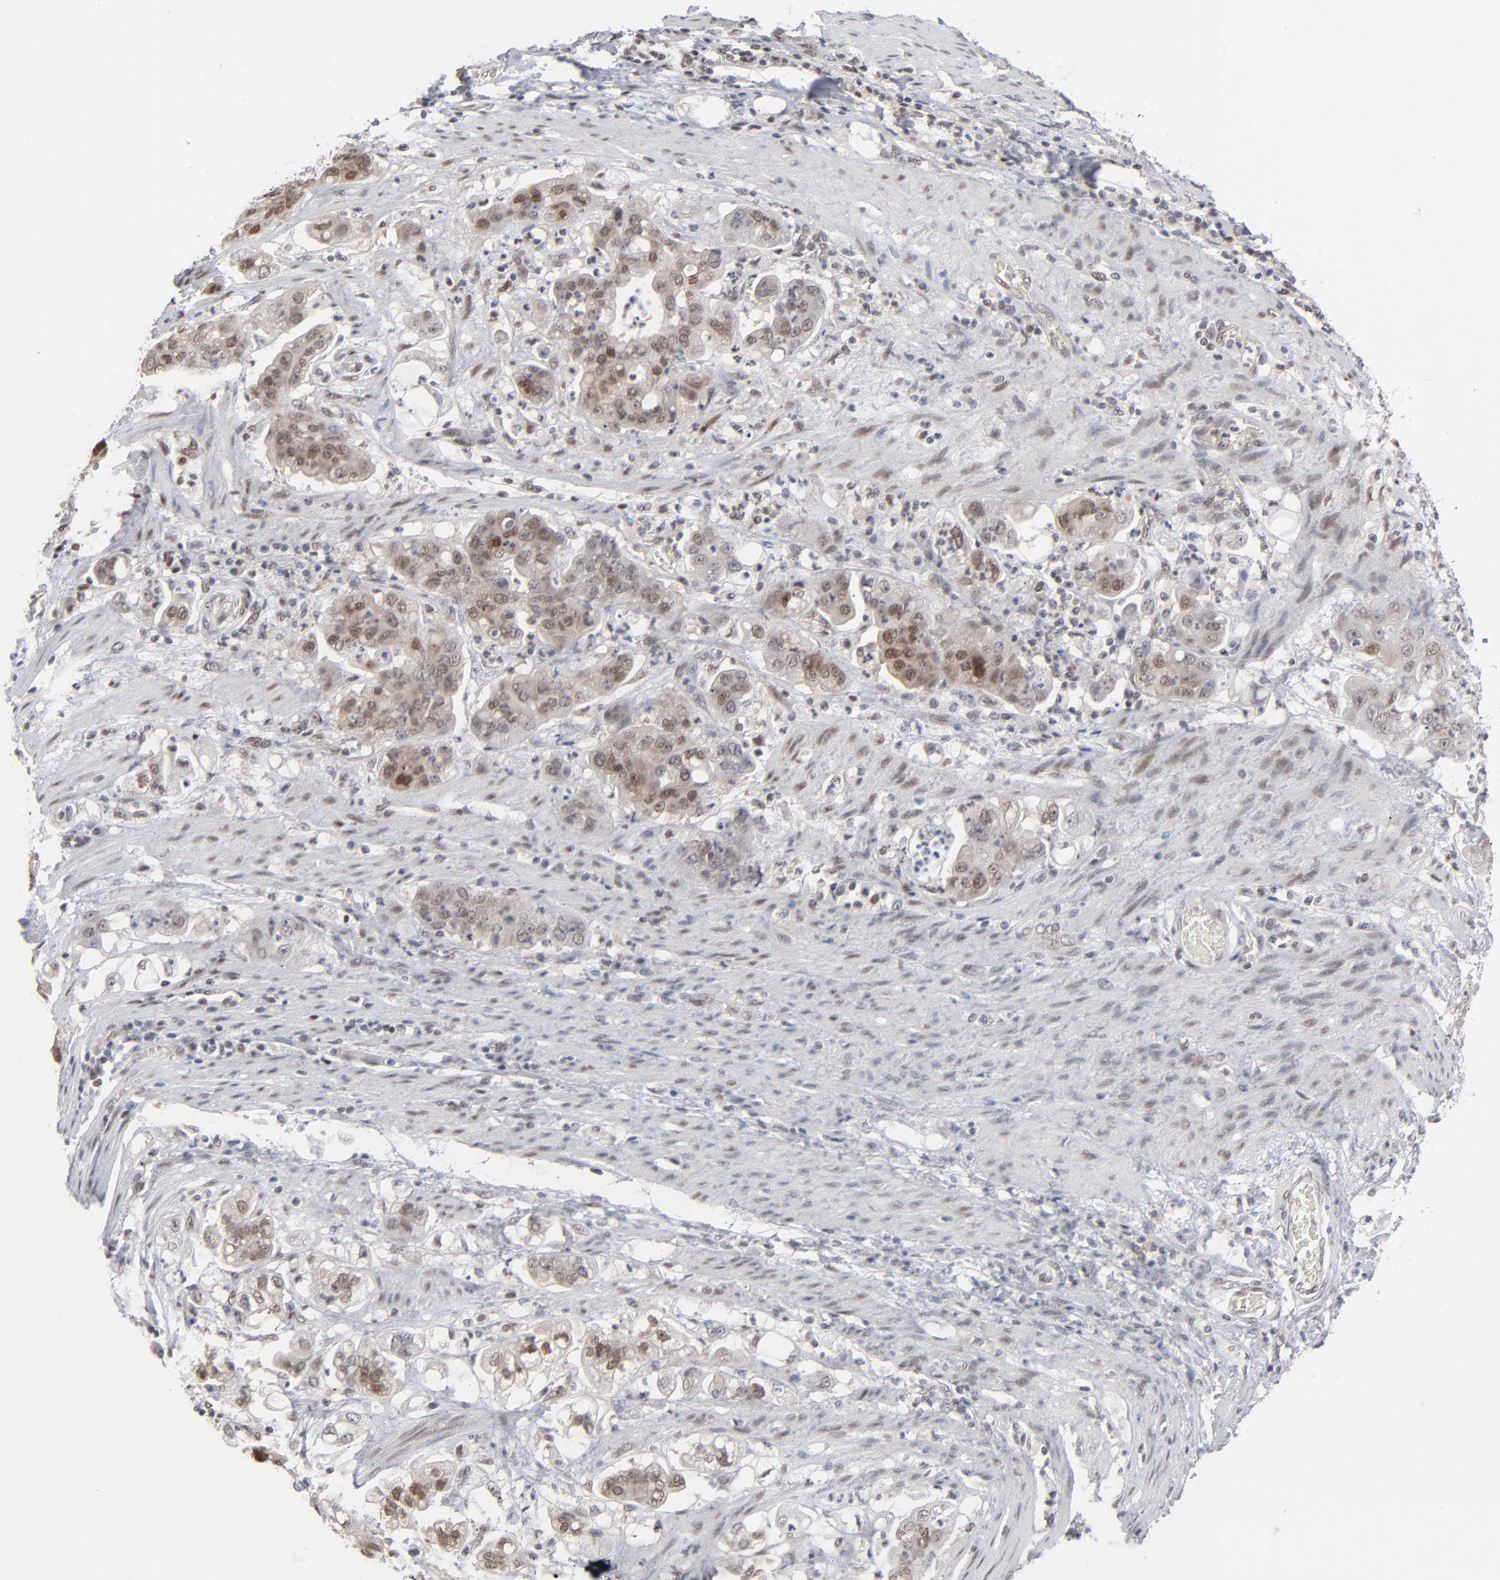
{"staining": {"intensity": "moderate", "quantity": ">75%", "location": "cytoplasmic/membranous,nuclear"}, "tissue": "stomach cancer", "cell_type": "Tumor cells", "image_type": "cancer", "snomed": [{"axis": "morphology", "description": "Adenocarcinoma, NOS"}, {"axis": "topography", "description": "Stomach"}], "caption": "Protein expression by immunohistochemistry demonstrates moderate cytoplasmic/membranous and nuclear expression in about >75% of tumor cells in stomach cancer (adenocarcinoma). The staining was performed using DAB (3,3'-diaminobenzidine) to visualize the protein expression in brown, while the nuclei were stained in blue with hematoxylin (Magnification: 20x).", "gene": "IRF9", "patient": {"sex": "male", "age": 62}}